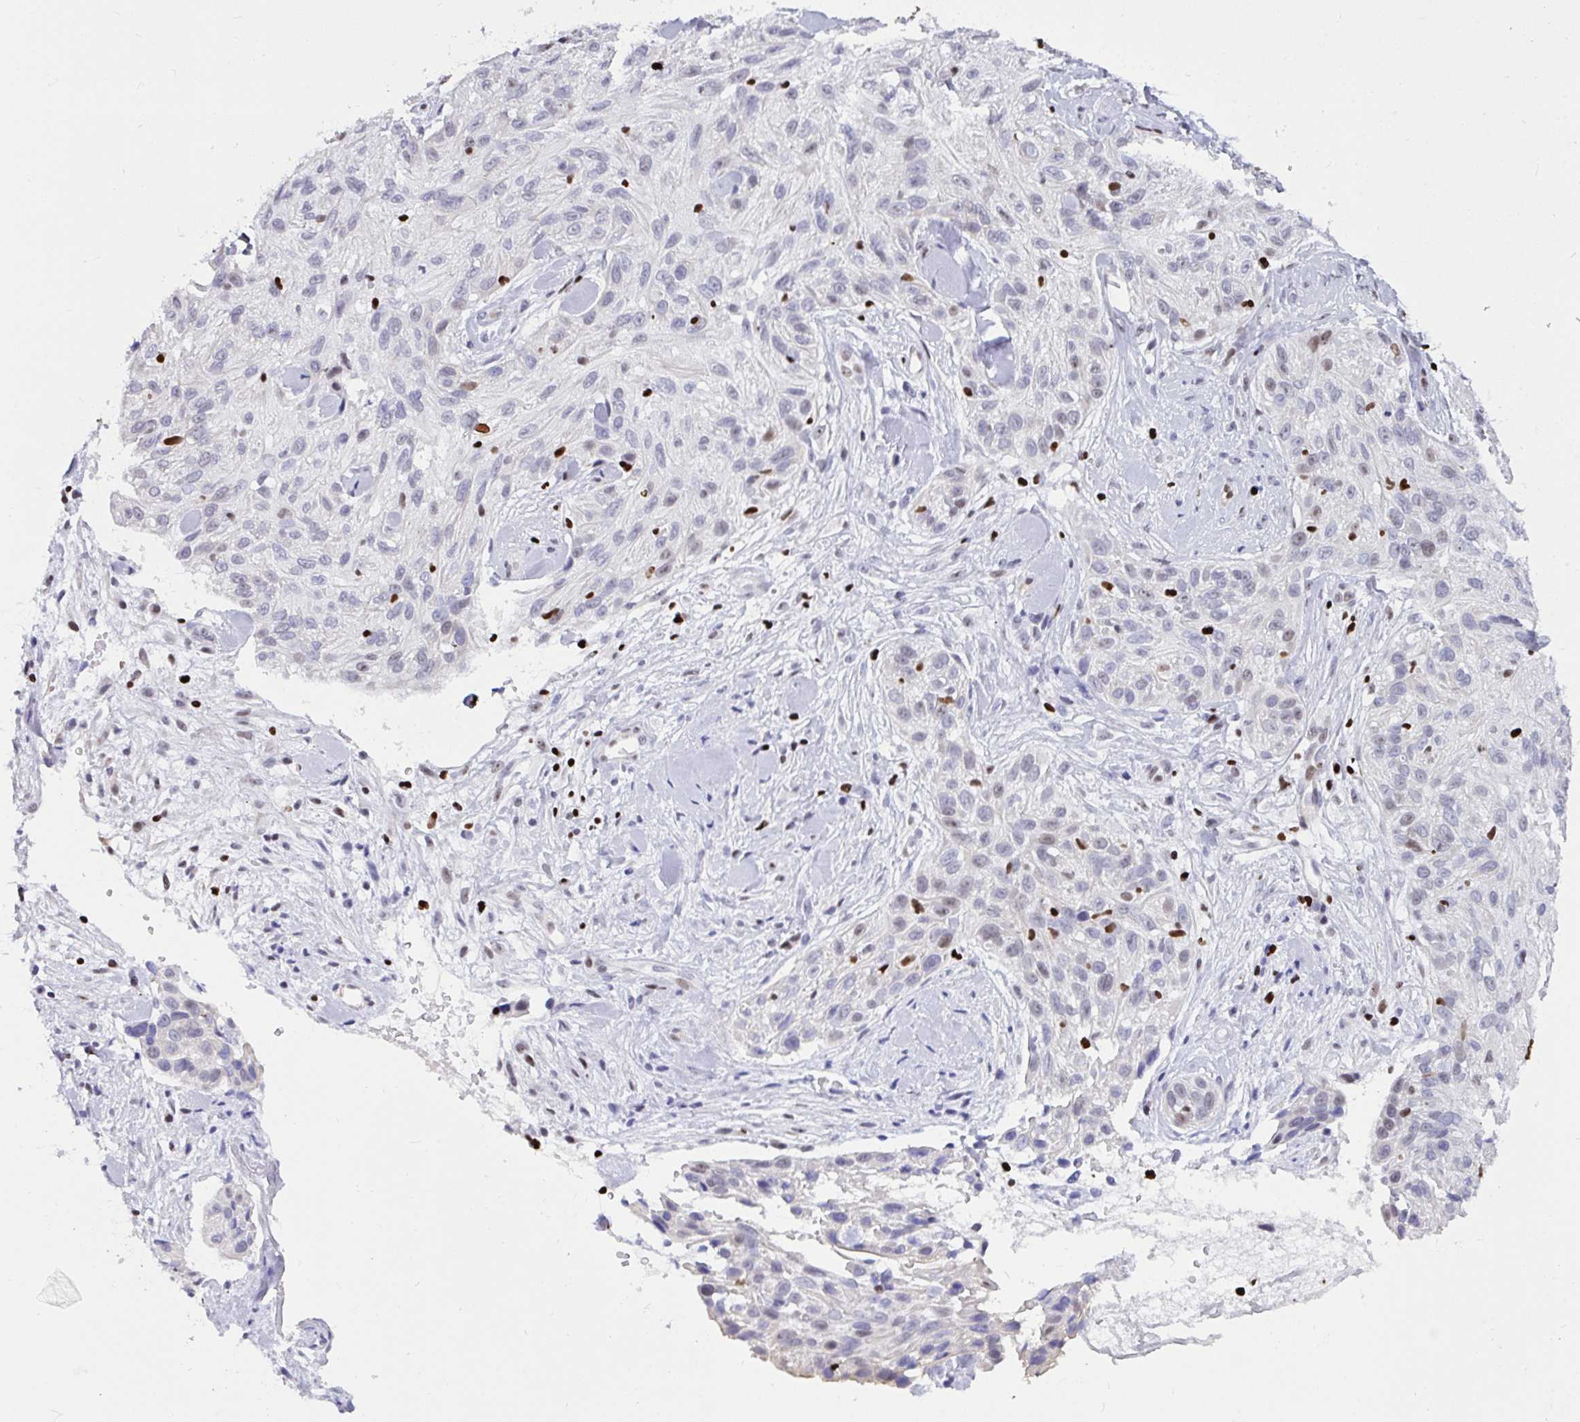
{"staining": {"intensity": "negative", "quantity": "none", "location": "none"}, "tissue": "skin cancer", "cell_type": "Tumor cells", "image_type": "cancer", "snomed": [{"axis": "morphology", "description": "Squamous cell carcinoma, NOS"}, {"axis": "topography", "description": "Skin"}], "caption": "Immunohistochemistry (IHC) histopathology image of skin squamous cell carcinoma stained for a protein (brown), which demonstrates no expression in tumor cells.", "gene": "HMGB2", "patient": {"sex": "male", "age": 82}}